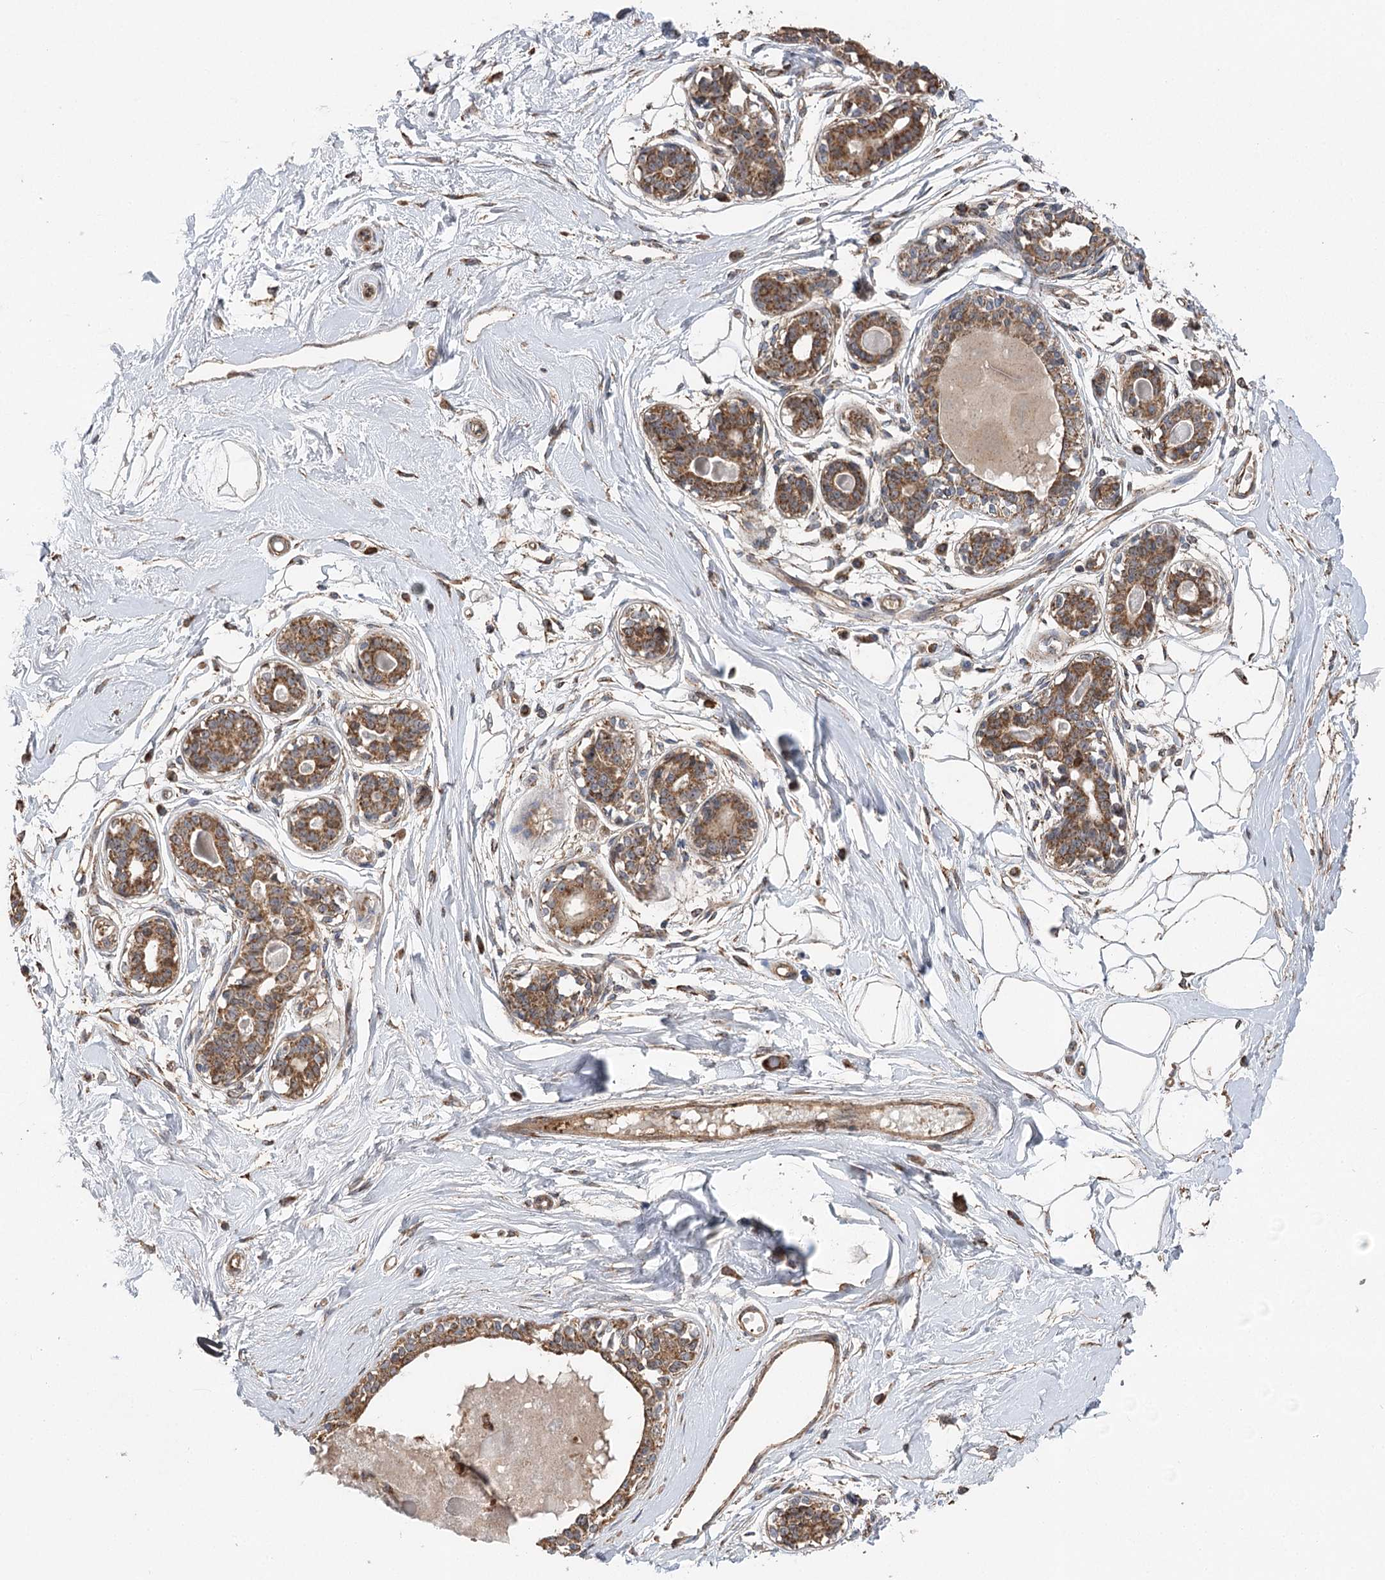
{"staining": {"intensity": "moderate", "quantity": "<25%", "location": "cytoplasmic/membranous"}, "tissue": "breast", "cell_type": "Adipocytes", "image_type": "normal", "snomed": [{"axis": "morphology", "description": "Normal tissue, NOS"}, {"axis": "topography", "description": "Breast"}], "caption": "Moderate cytoplasmic/membranous positivity is appreciated in about <25% of adipocytes in unremarkable breast.", "gene": "RWDD4", "patient": {"sex": "female", "age": 45}}